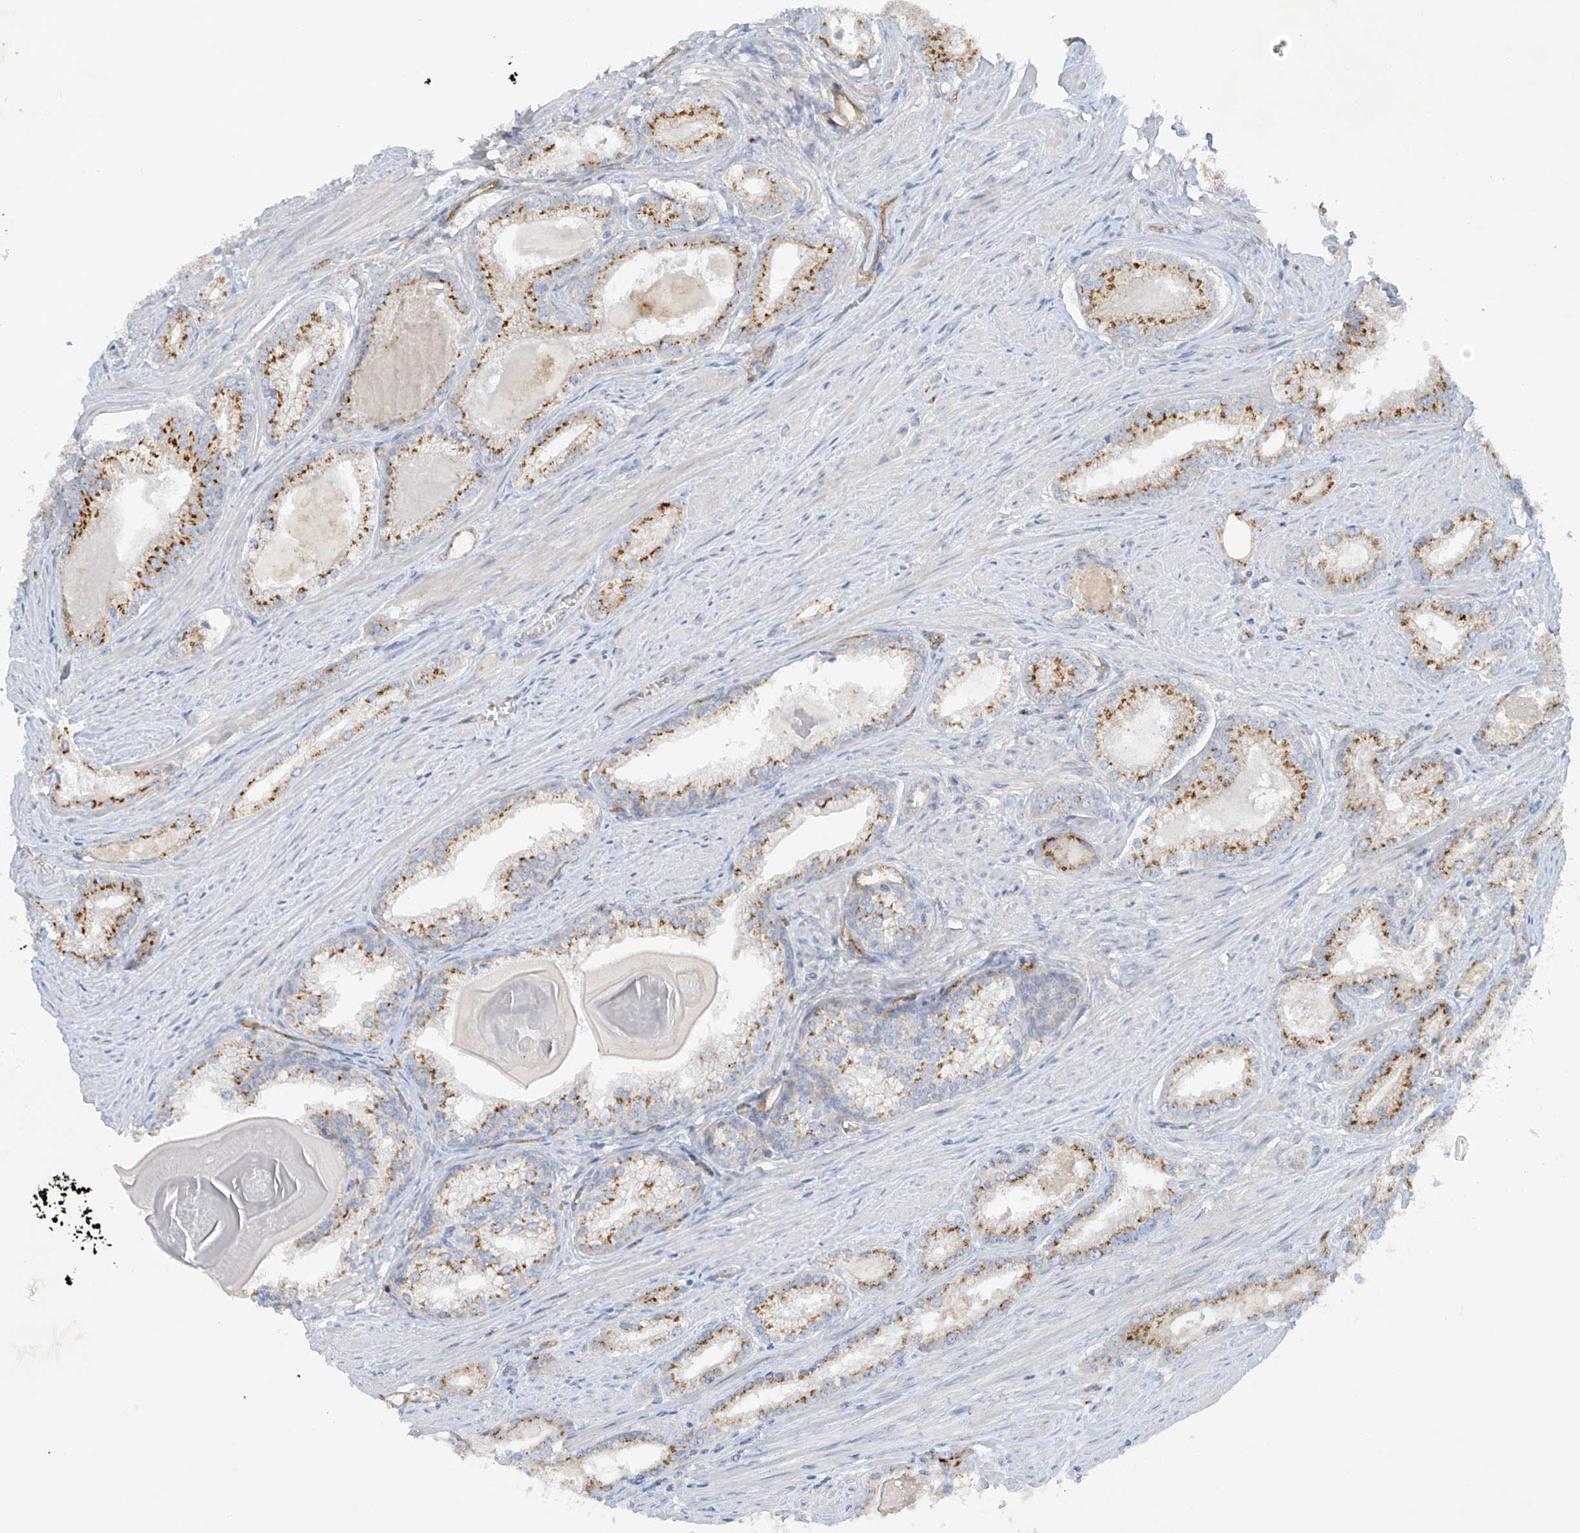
{"staining": {"intensity": "moderate", "quantity": ">75%", "location": "cytoplasmic/membranous"}, "tissue": "prostate cancer", "cell_type": "Tumor cells", "image_type": "cancer", "snomed": [{"axis": "morphology", "description": "Adenocarcinoma, Low grade"}, {"axis": "topography", "description": "Prostate"}], "caption": "A brown stain shows moderate cytoplasmic/membranous expression of a protein in prostate low-grade adenocarcinoma tumor cells.", "gene": "VAMP5", "patient": {"sex": "male", "age": 54}}